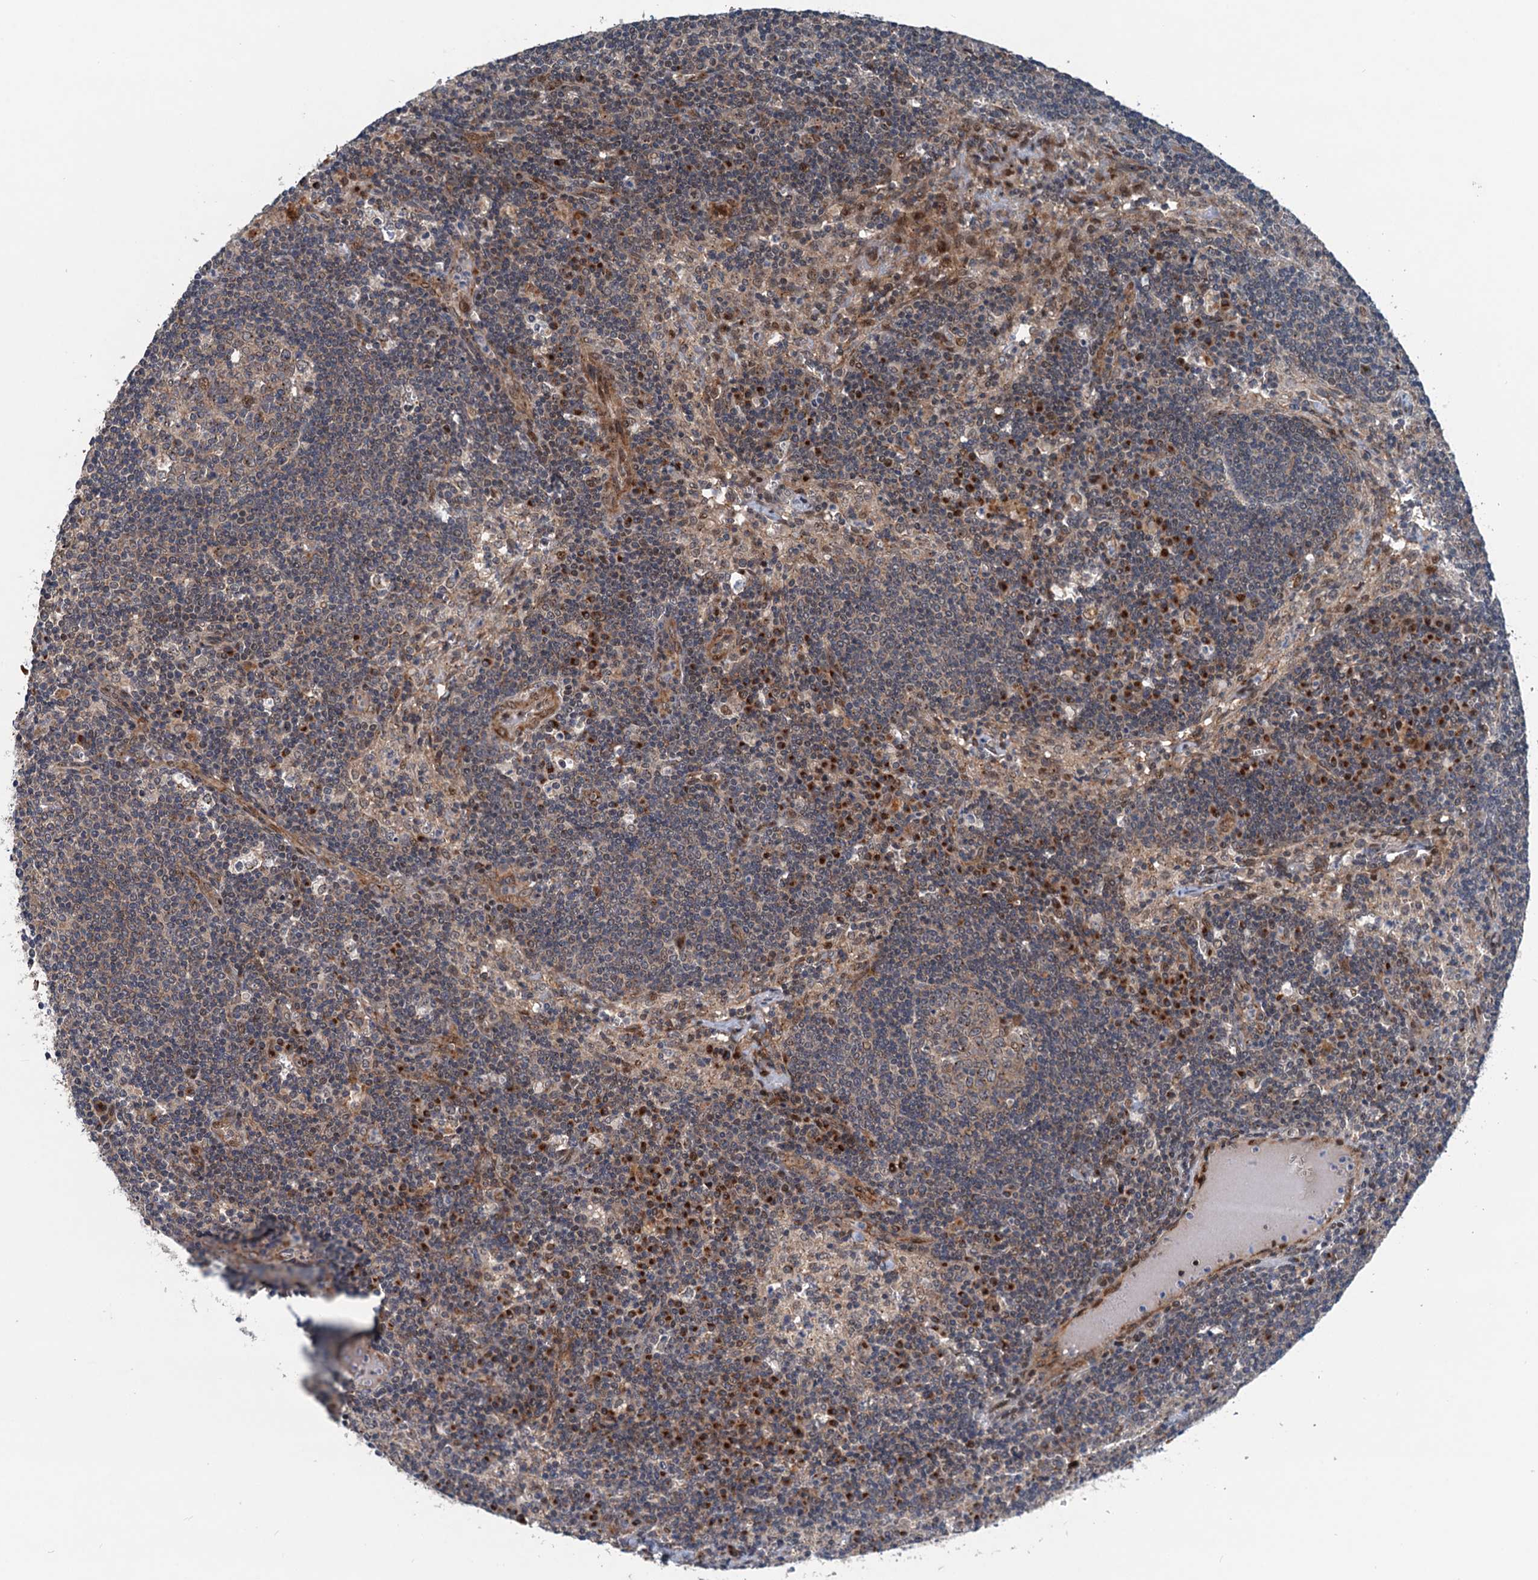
{"staining": {"intensity": "moderate", "quantity": "<25%", "location": "cytoplasmic/membranous,nuclear"}, "tissue": "lymph node", "cell_type": "Germinal center cells", "image_type": "normal", "snomed": [{"axis": "morphology", "description": "Normal tissue, NOS"}, {"axis": "topography", "description": "Lymph node"}], "caption": "Immunohistochemical staining of benign human lymph node displays moderate cytoplasmic/membranous,nuclear protein positivity in approximately <25% of germinal center cells.", "gene": "DYNC2I2", "patient": {"sex": "male", "age": 58}}